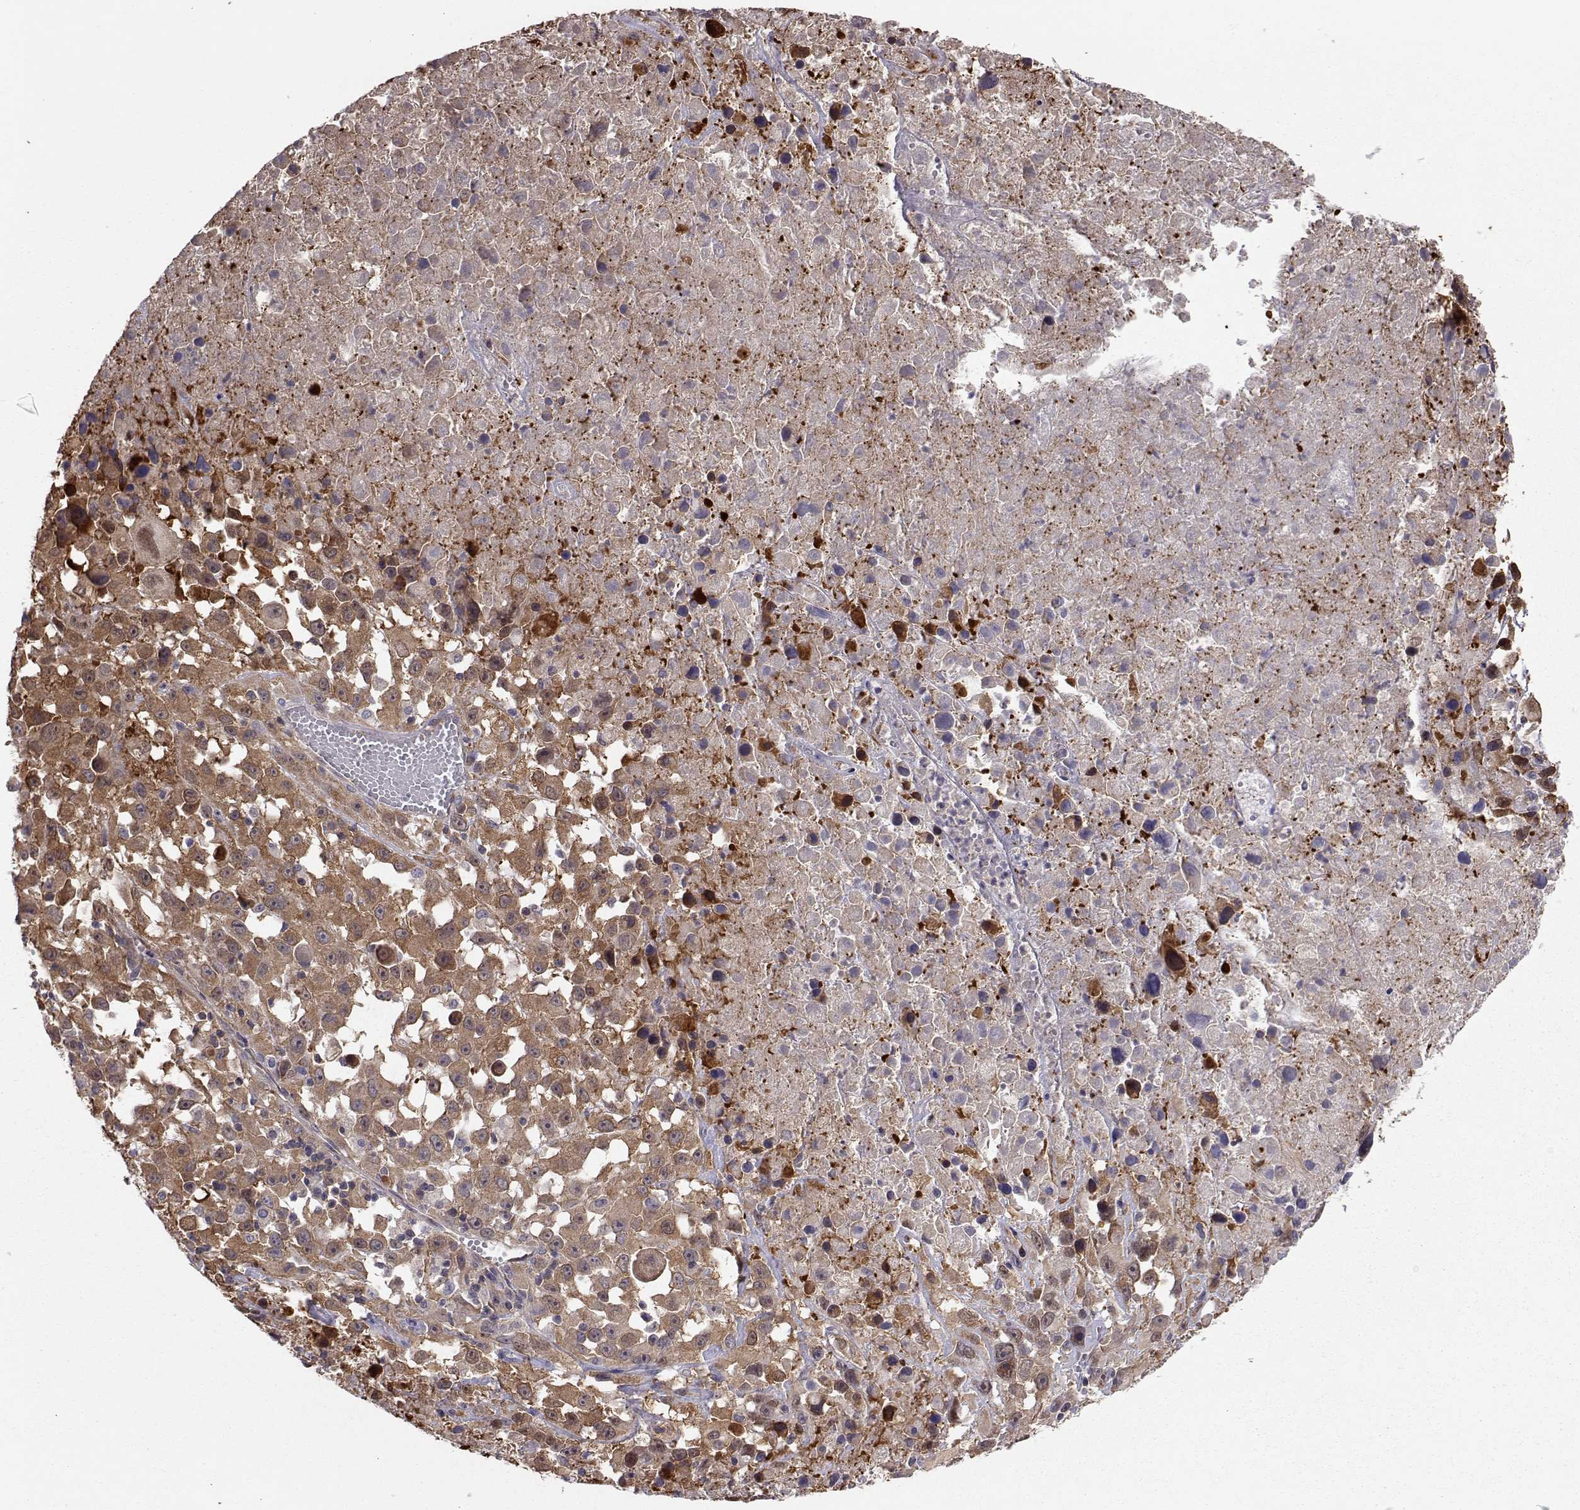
{"staining": {"intensity": "moderate", "quantity": ">75%", "location": "cytoplasmic/membranous"}, "tissue": "melanoma", "cell_type": "Tumor cells", "image_type": "cancer", "snomed": [{"axis": "morphology", "description": "Malignant melanoma, Metastatic site"}, {"axis": "topography", "description": "Lymph node"}], "caption": "This histopathology image demonstrates malignant melanoma (metastatic site) stained with IHC to label a protein in brown. The cytoplasmic/membranous of tumor cells show moderate positivity for the protein. Nuclei are counter-stained blue.", "gene": "NCAM2", "patient": {"sex": "male", "age": 50}}